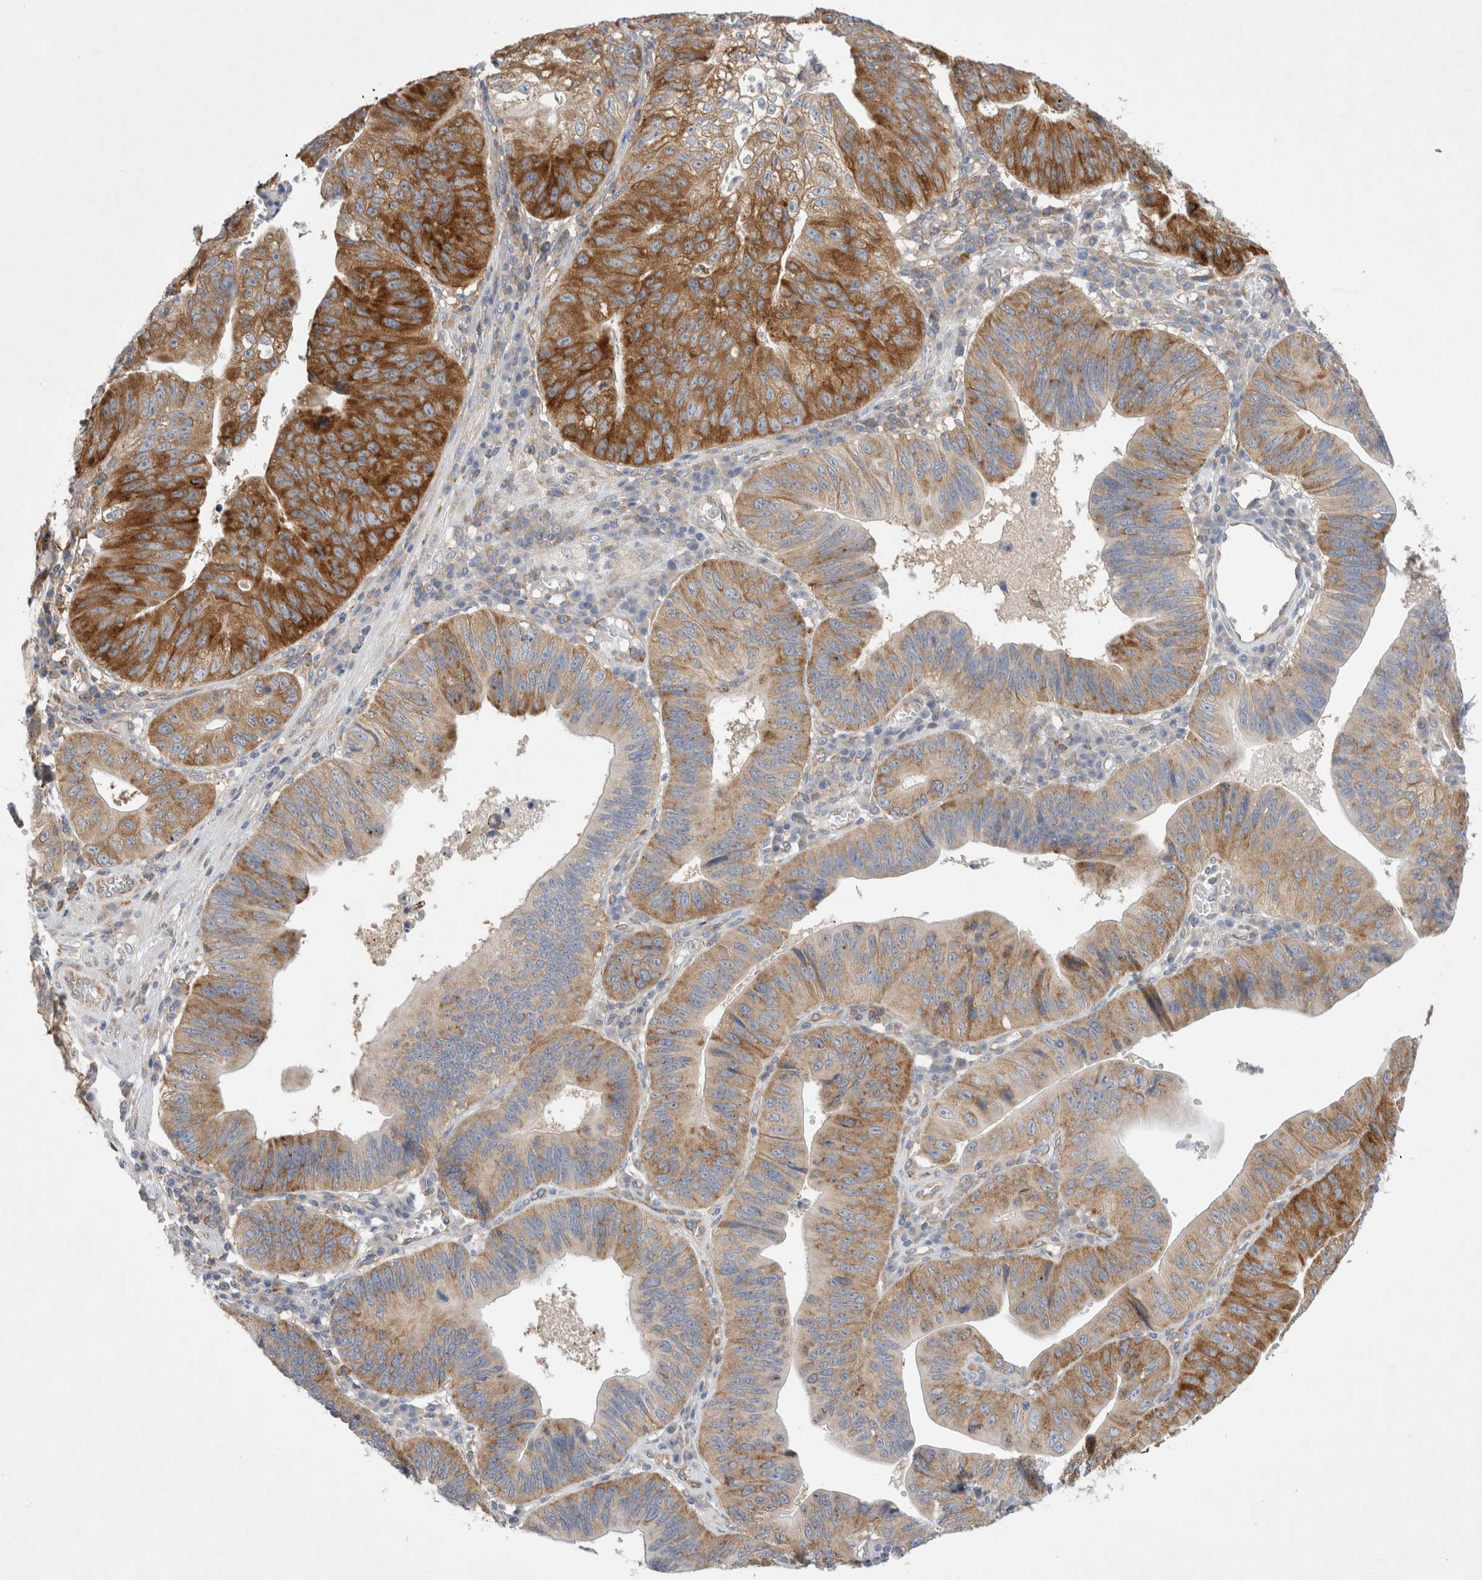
{"staining": {"intensity": "strong", "quantity": ">75%", "location": "cytoplasmic/membranous"}, "tissue": "stomach cancer", "cell_type": "Tumor cells", "image_type": "cancer", "snomed": [{"axis": "morphology", "description": "Adenocarcinoma, NOS"}, {"axis": "topography", "description": "Stomach"}], "caption": "Protein positivity by IHC displays strong cytoplasmic/membranous positivity in approximately >75% of tumor cells in stomach cancer. The staining is performed using DAB (3,3'-diaminobenzidine) brown chromogen to label protein expression. The nuclei are counter-stained blue using hematoxylin.", "gene": "ZNF23", "patient": {"sex": "male", "age": 59}}